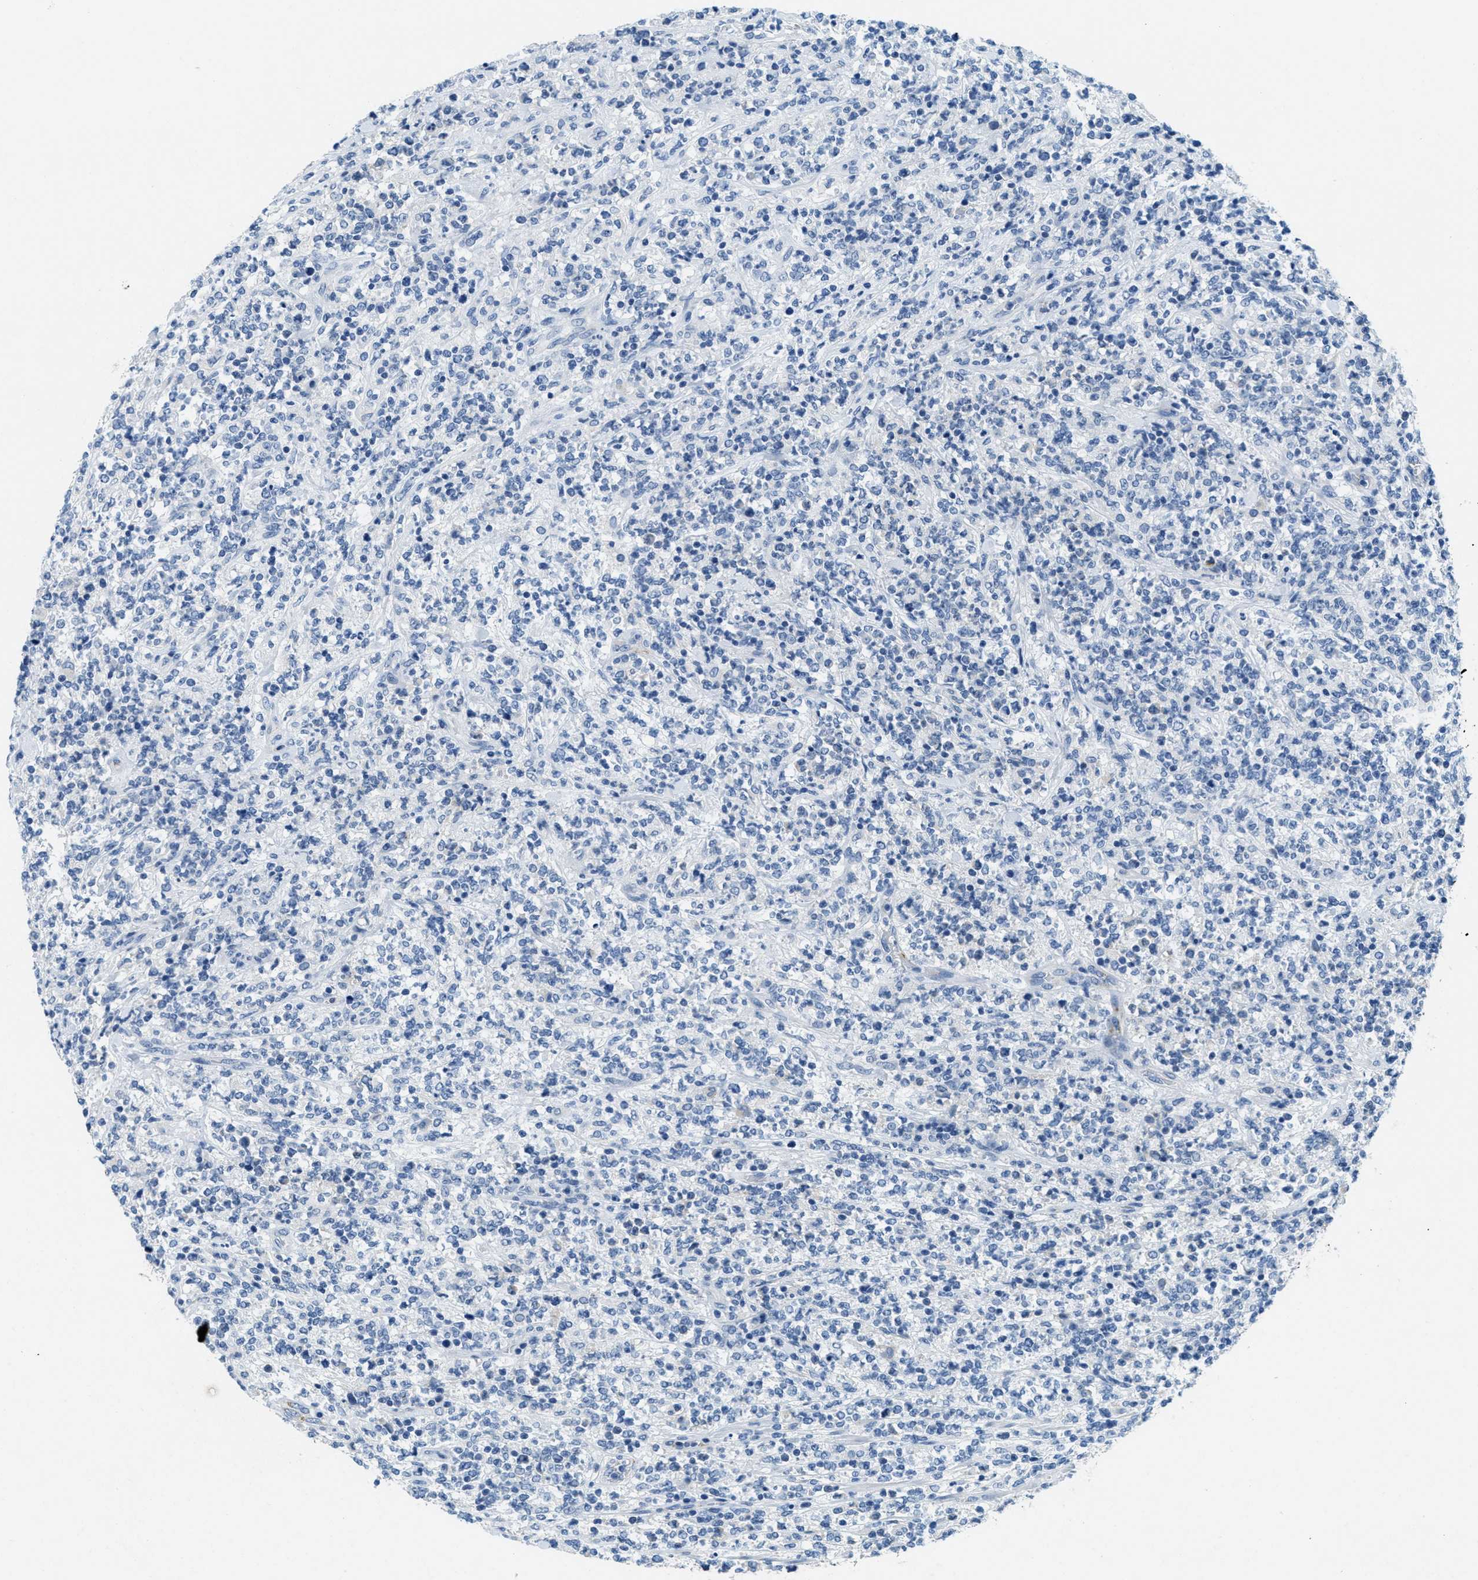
{"staining": {"intensity": "negative", "quantity": "none", "location": "none"}, "tissue": "lymphoma", "cell_type": "Tumor cells", "image_type": "cancer", "snomed": [{"axis": "morphology", "description": "Malignant lymphoma, non-Hodgkin's type, High grade"}, {"axis": "topography", "description": "Soft tissue"}], "caption": "The immunohistochemistry histopathology image has no significant expression in tumor cells of malignant lymphoma, non-Hodgkin's type (high-grade) tissue. (Immunohistochemistry, brightfield microscopy, high magnification).", "gene": "A2M", "patient": {"sex": "male", "age": 18}}